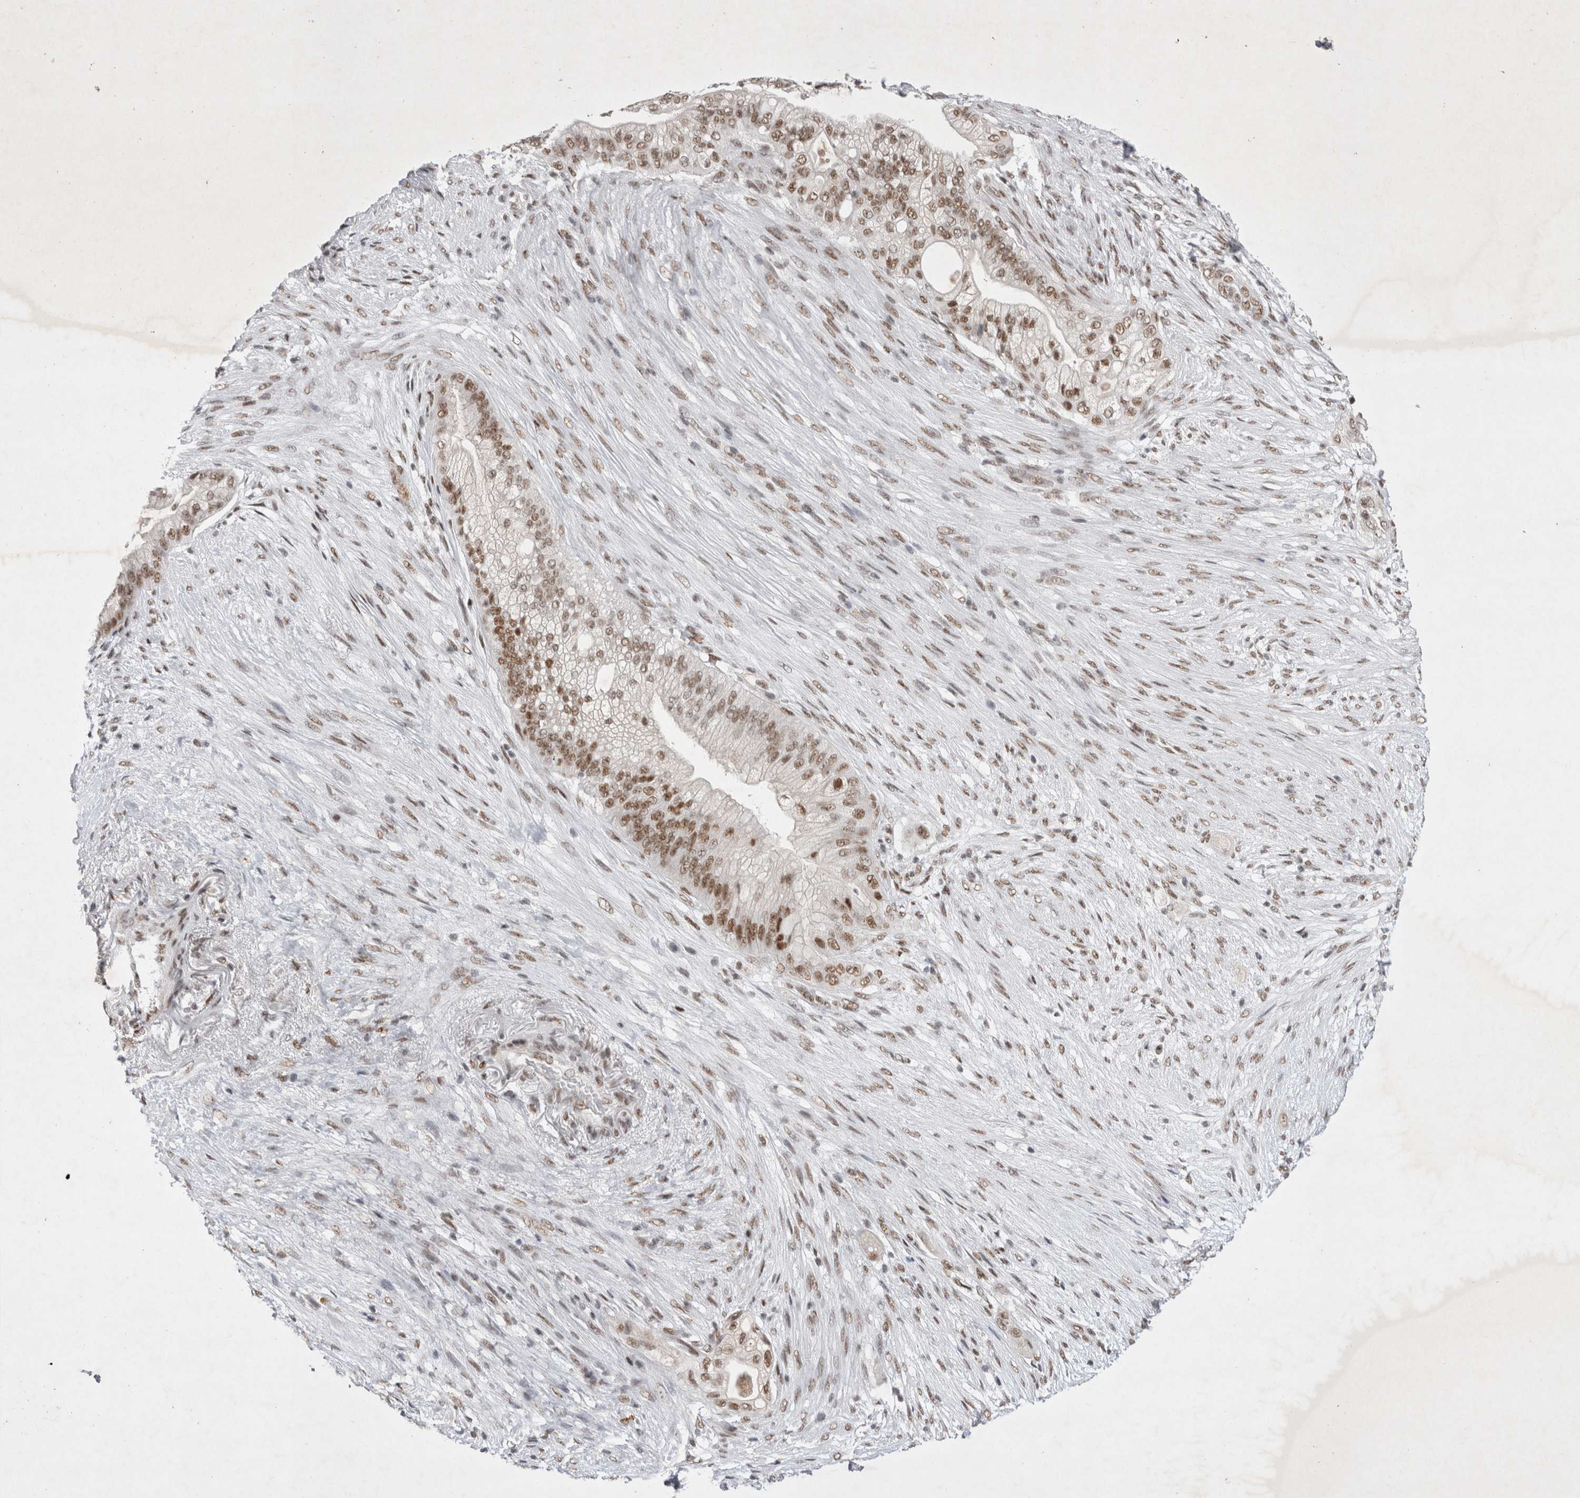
{"staining": {"intensity": "moderate", "quantity": ">75%", "location": "nuclear"}, "tissue": "pancreatic cancer", "cell_type": "Tumor cells", "image_type": "cancer", "snomed": [{"axis": "morphology", "description": "Adenocarcinoma, NOS"}, {"axis": "topography", "description": "Pancreas"}], "caption": "This micrograph displays IHC staining of pancreatic cancer (adenocarcinoma), with medium moderate nuclear staining in approximately >75% of tumor cells.", "gene": "RBM6", "patient": {"sex": "male", "age": 53}}